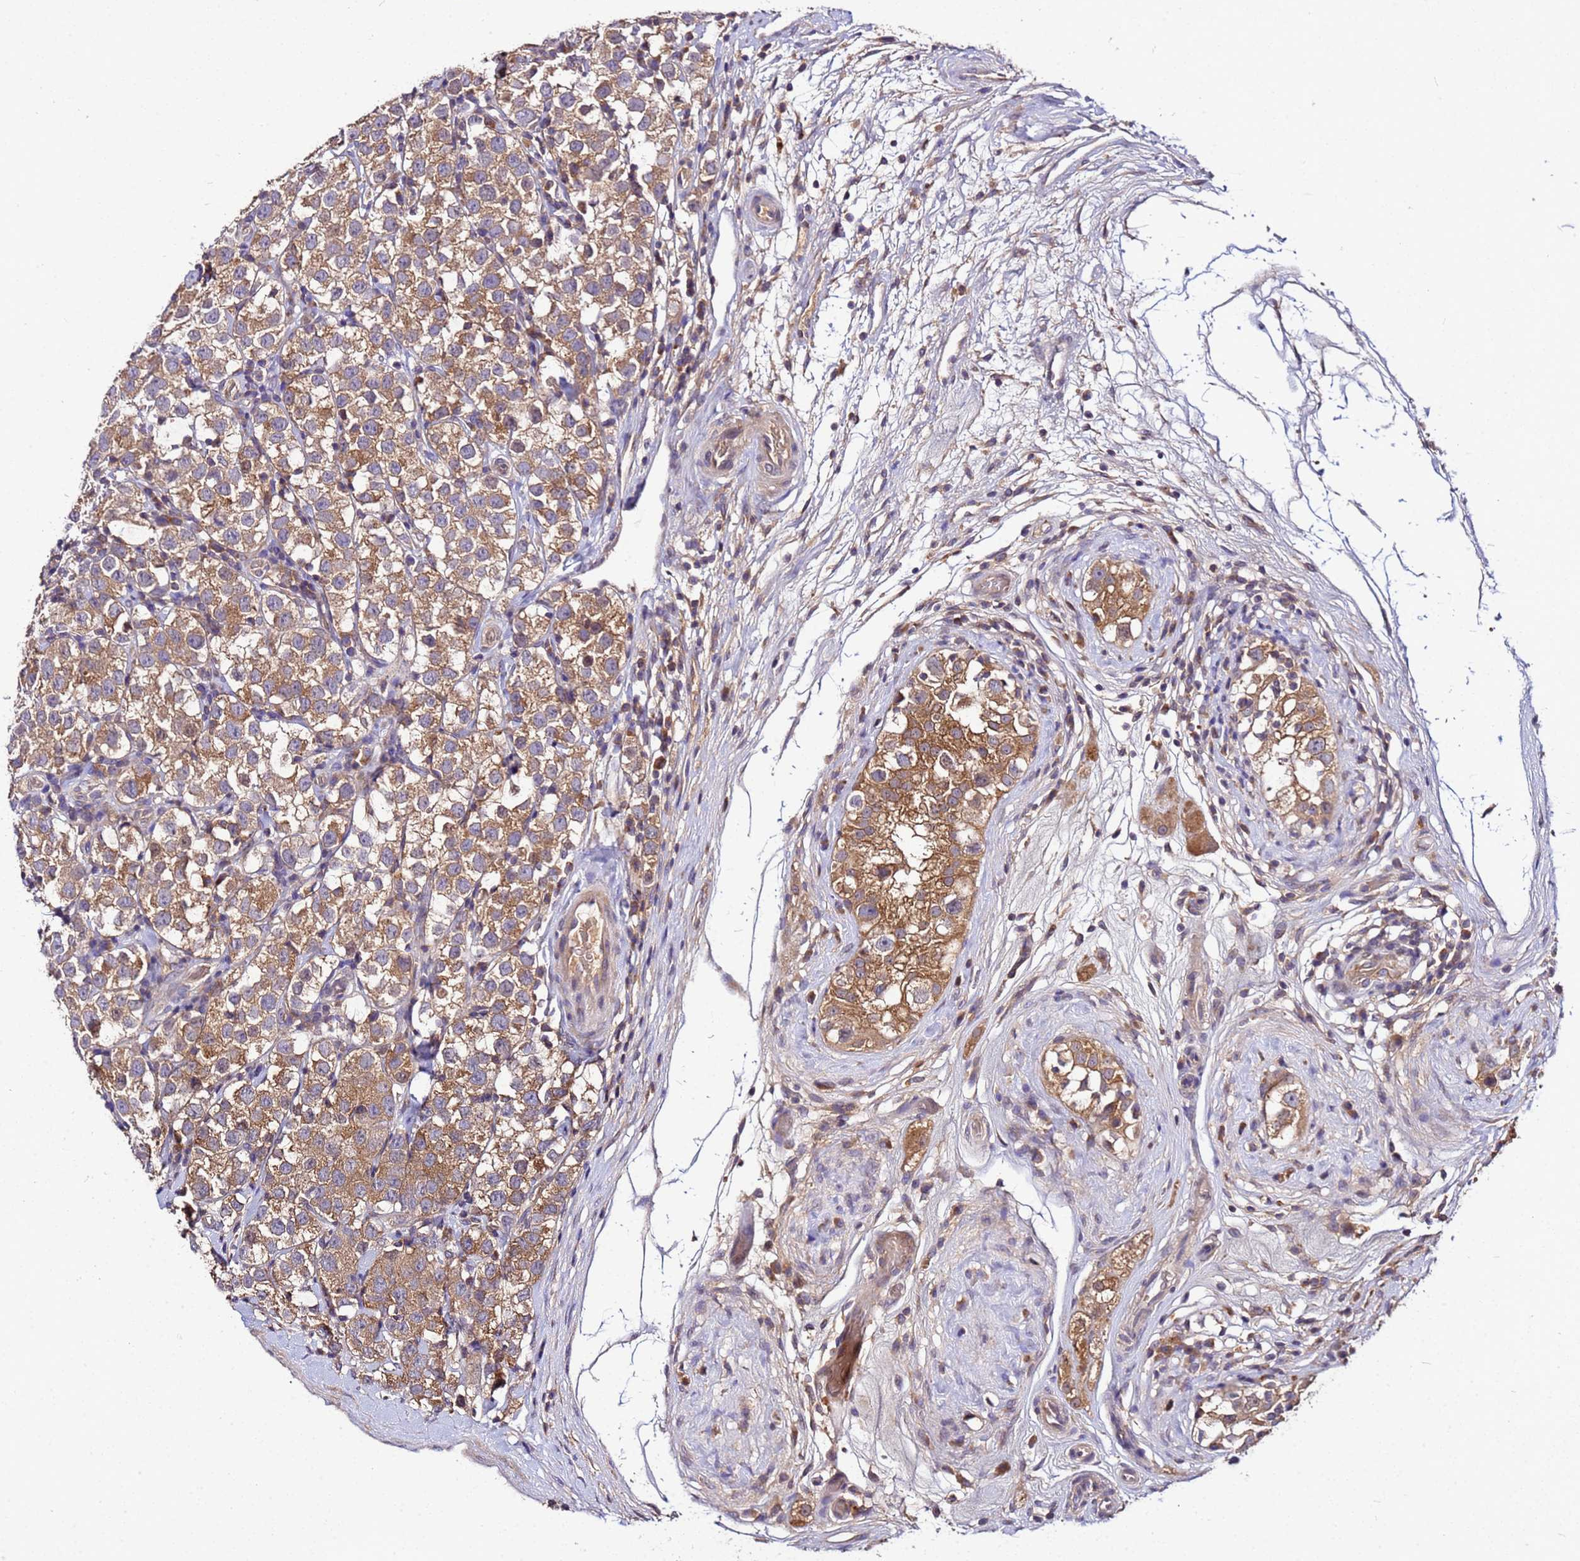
{"staining": {"intensity": "moderate", "quantity": ">75%", "location": "cytoplasmic/membranous"}, "tissue": "testis cancer", "cell_type": "Tumor cells", "image_type": "cancer", "snomed": [{"axis": "morphology", "description": "Seminoma, NOS"}, {"axis": "topography", "description": "Testis"}], "caption": "A micrograph of seminoma (testis) stained for a protein exhibits moderate cytoplasmic/membranous brown staining in tumor cells.", "gene": "GSPT2", "patient": {"sex": "male", "age": 34}}